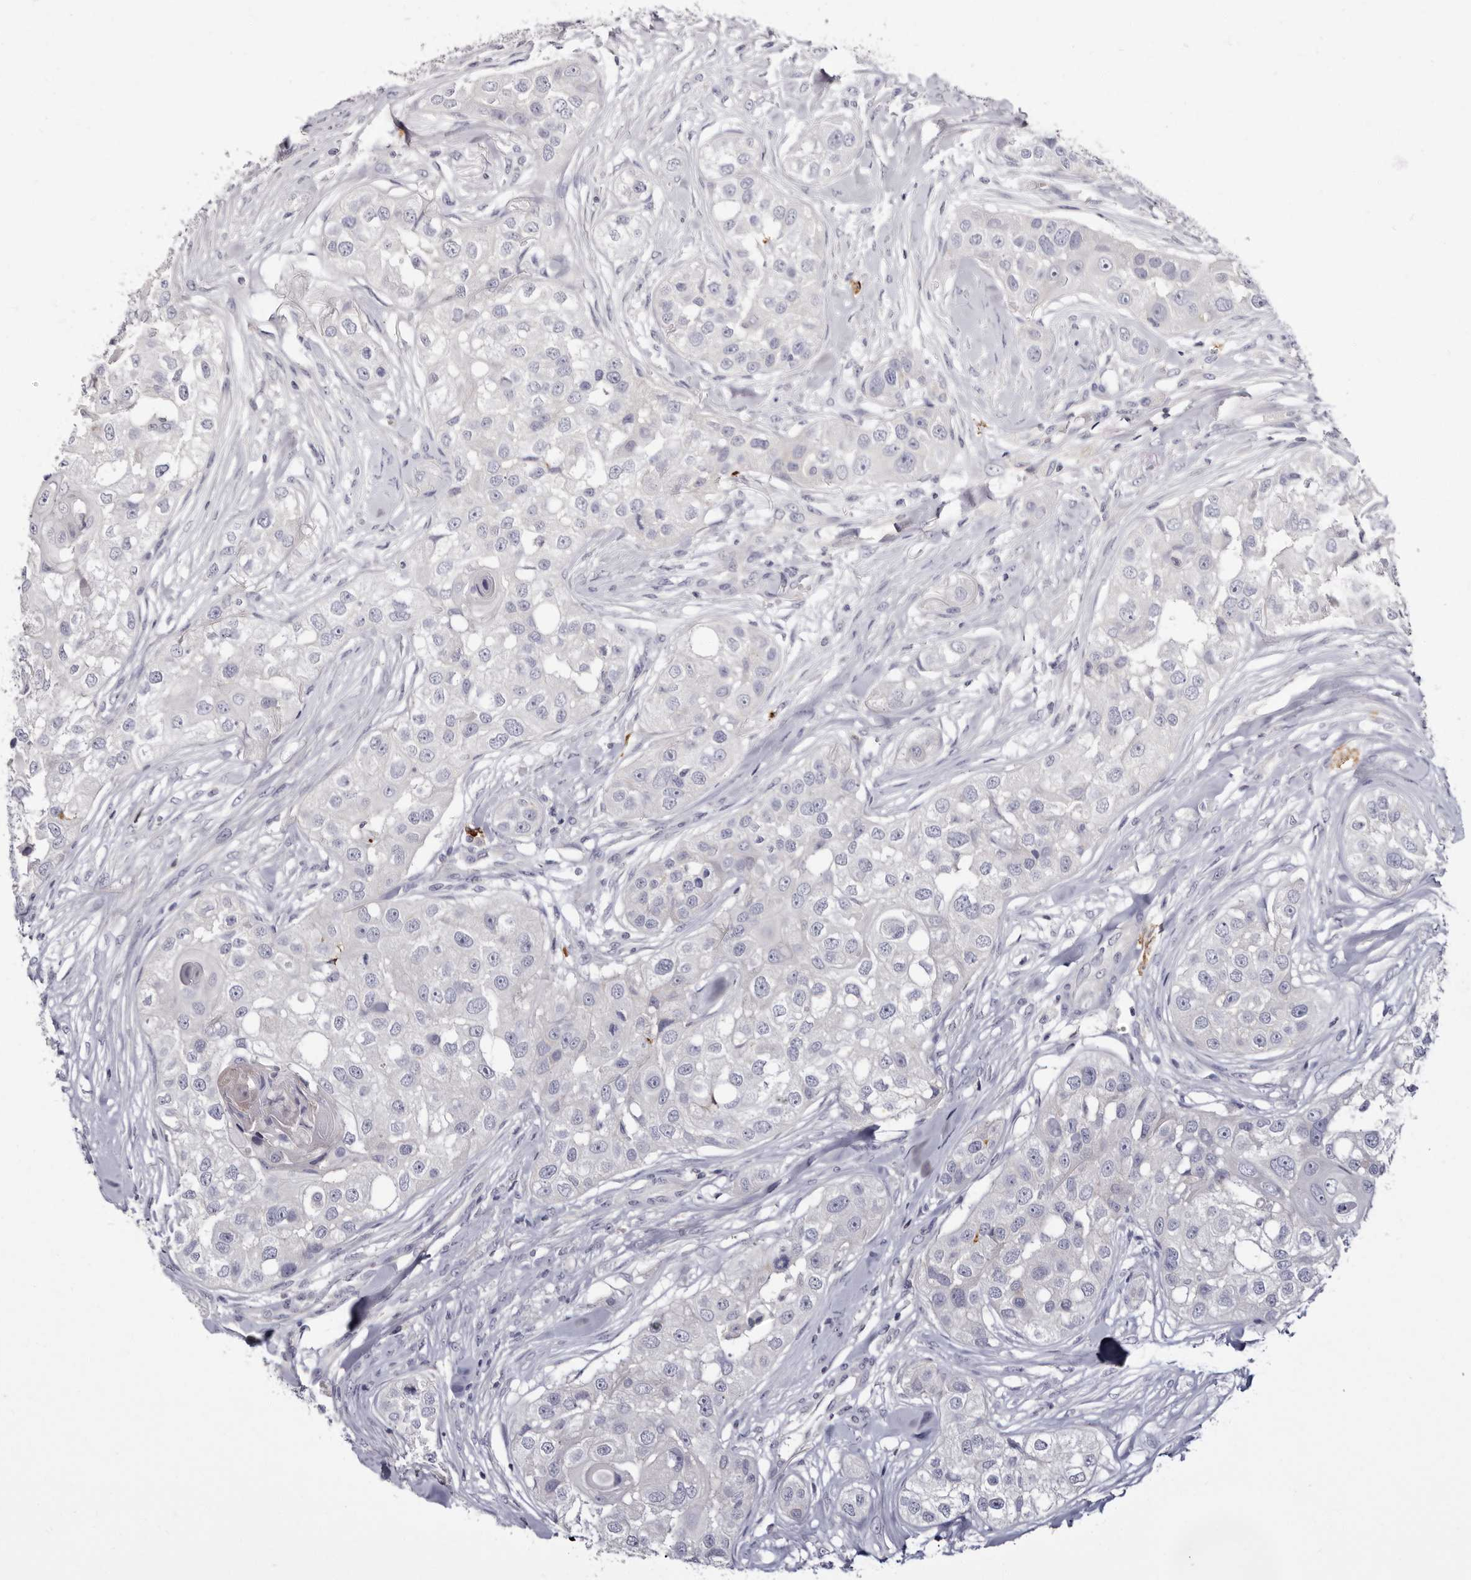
{"staining": {"intensity": "negative", "quantity": "none", "location": "none"}, "tissue": "head and neck cancer", "cell_type": "Tumor cells", "image_type": "cancer", "snomed": [{"axis": "morphology", "description": "Normal tissue, NOS"}, {"axis": "morphology", "description": "Squamous cell carcinoma, NOS"}, {"axis": "topography", "description": "Skeletal muscle"}, {"axis": "topography", "description": "Head-Neck"}], "caption": "DAB (3,3'-diaminobenzidine) immunohistochemical staining of human squamous cell carcinoma (head and neck) shows no significant positivity in tumor cells.", "gene": "S1PR5", "patient": {"sex": "male", "age": 51}}